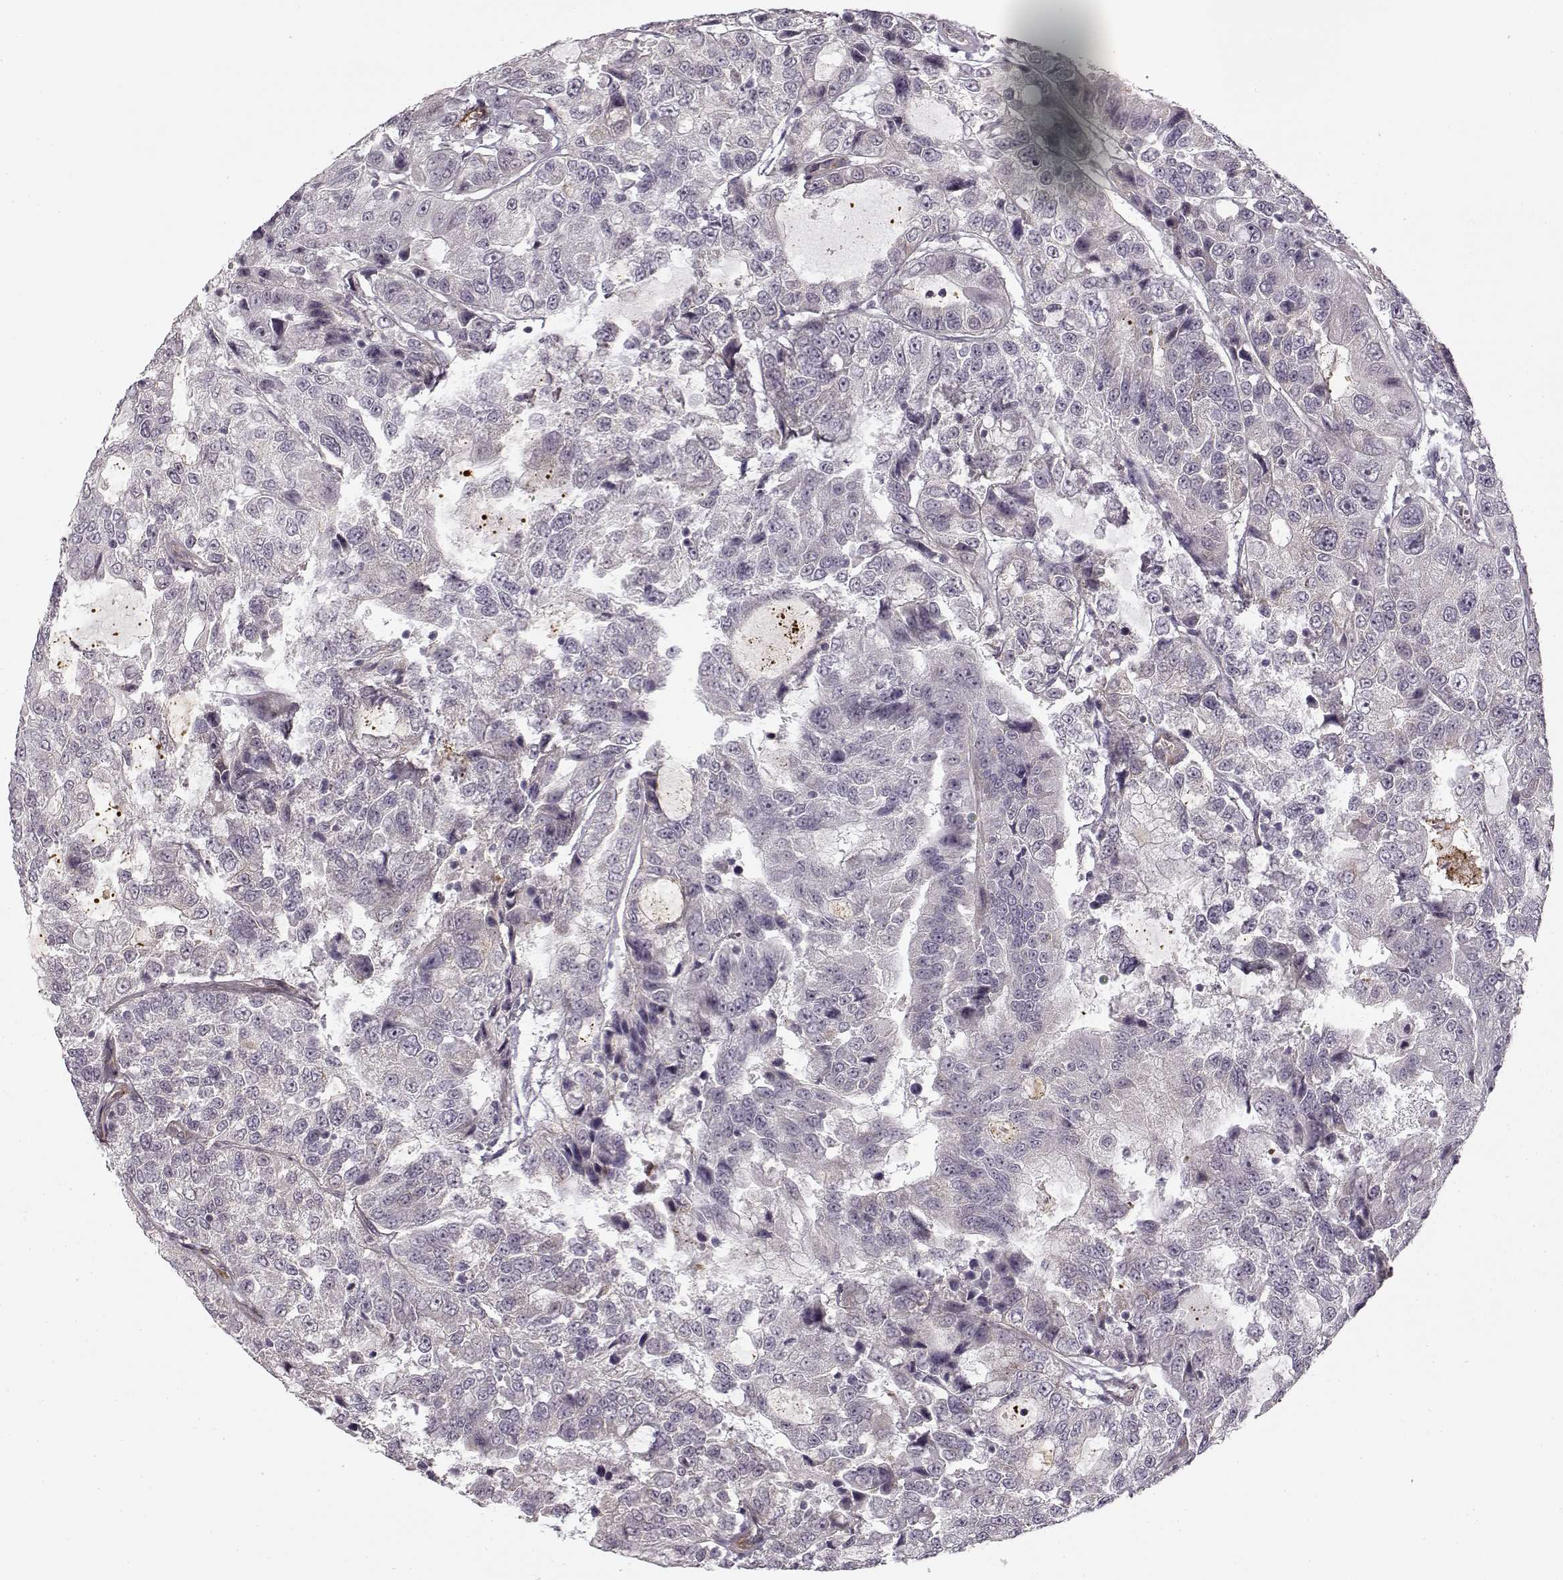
{"staining": {"intensity": "negative", "quantity": "none", "location": "none"}, "tissue": "urothelial cancer", "cell_type": "Tumor cells", "image_type": "cancer", "snomed": [{"axis": "morphology", "description": "Urothelial carcinoma, NOS"}, {"axis": "morphology", "description": "Urothelial carcinoma, High grade"}, {"axis": "topography", "description": "Urinary bladder"}], "caption": "High-grade urothelial carcinoma was stained to show a protein in brown. There is no significant positivity in tumor cells. The staining was performed using DAB to visualize the protein expression in brown, while the nuclei were stained in blue with hematoxylin (Magnification: 20x).", "gene": "LAMB2", "patient": {"sex": "female", "age": 73}}